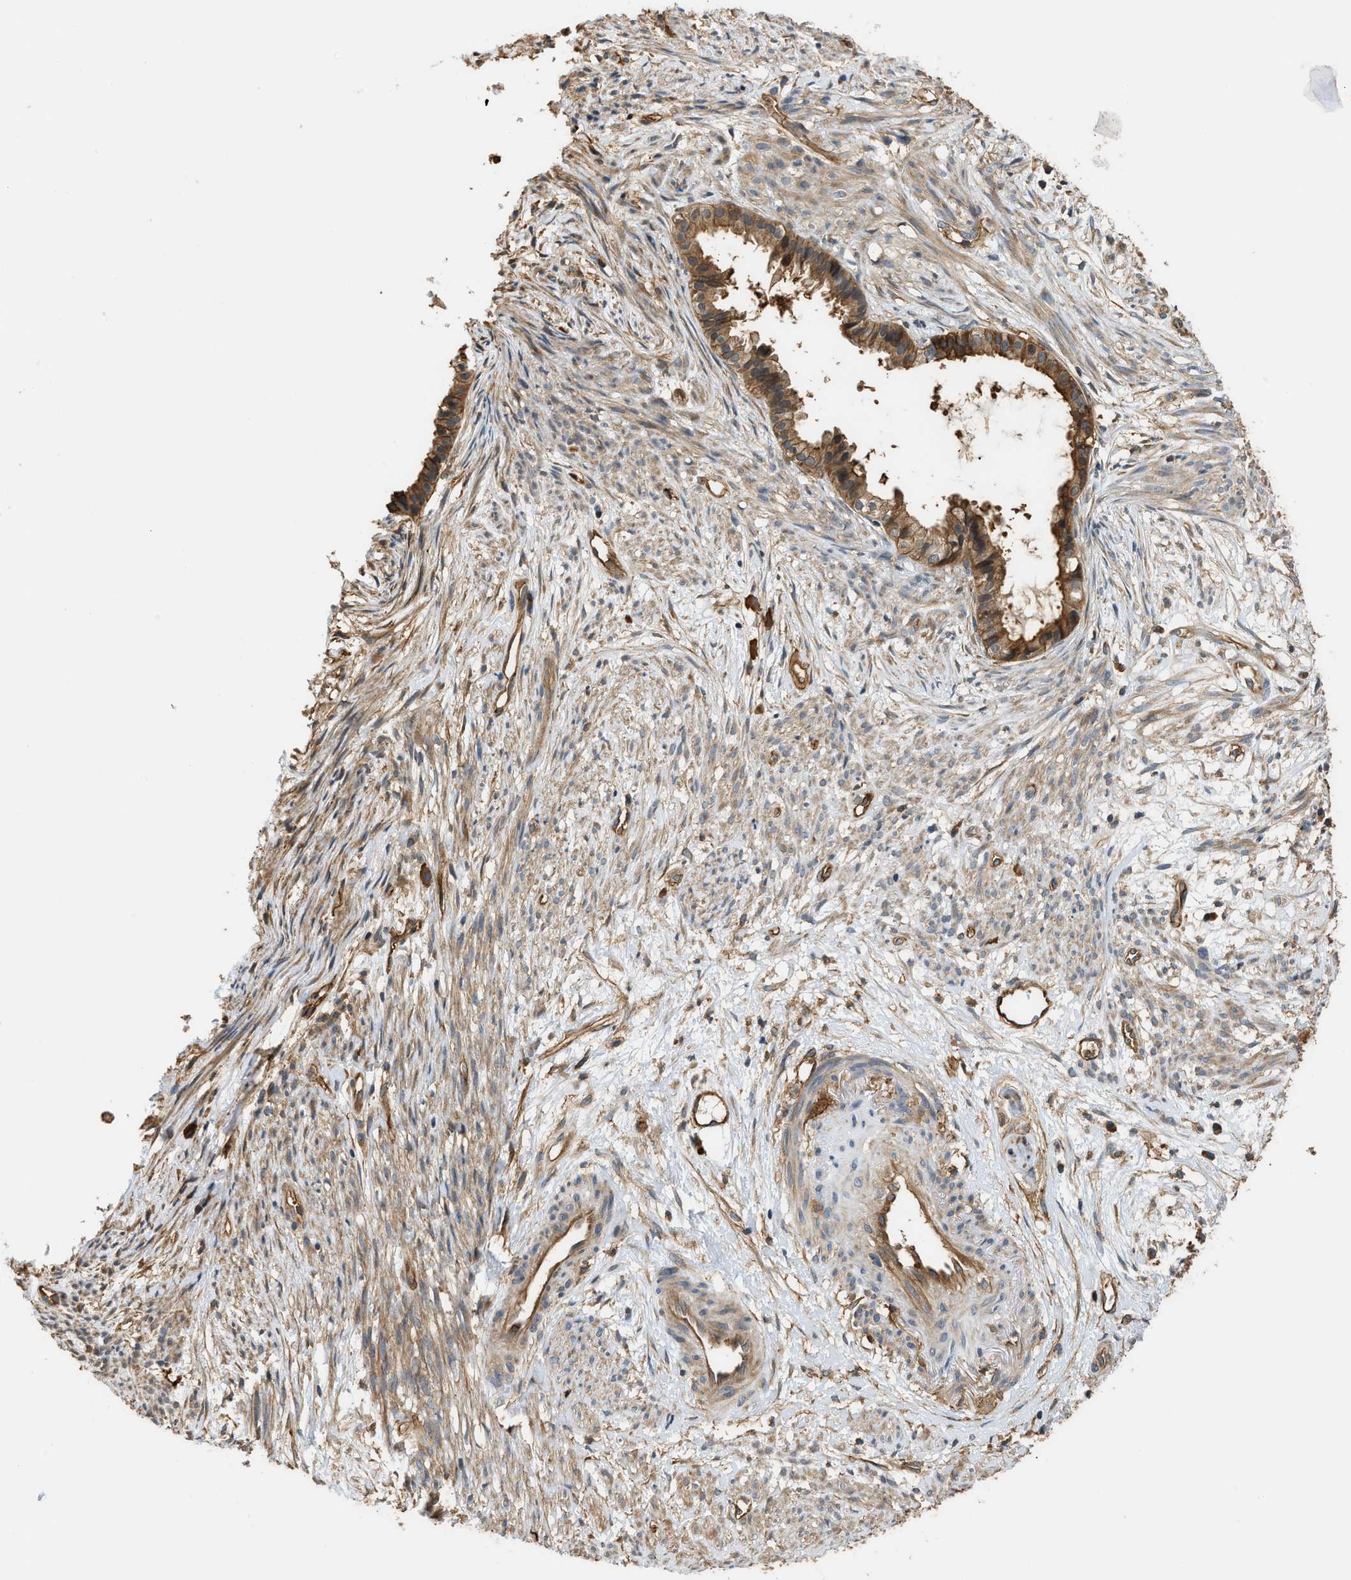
{"staining": {"intensity": "moderate", "quantity": ">75%", "location": "cytoplasmic/membranous"}, "tissue": "cervical cancer", "cell_type": "Tumor cells", "image_type": "cancer", "snomed": [{"axis": "morphology", "description": "Normal tissue, NOS"}, {"axis": "morphology", "description": "Adenocarcinoma, NOS"}, {"axis": "topography", "description": "Cervix"}, {"axis": "topography", "description": "Endometrium"}], "caption": "This is an image of immunohistochemistry (IHC) staining of cervical cancer (adenocarcinoma), which shows moderate positivity in the cytoplasmic/membranous of tumor cells.", "gene": "DDHD2", "patient": {"sex": "female", "age": 86}}